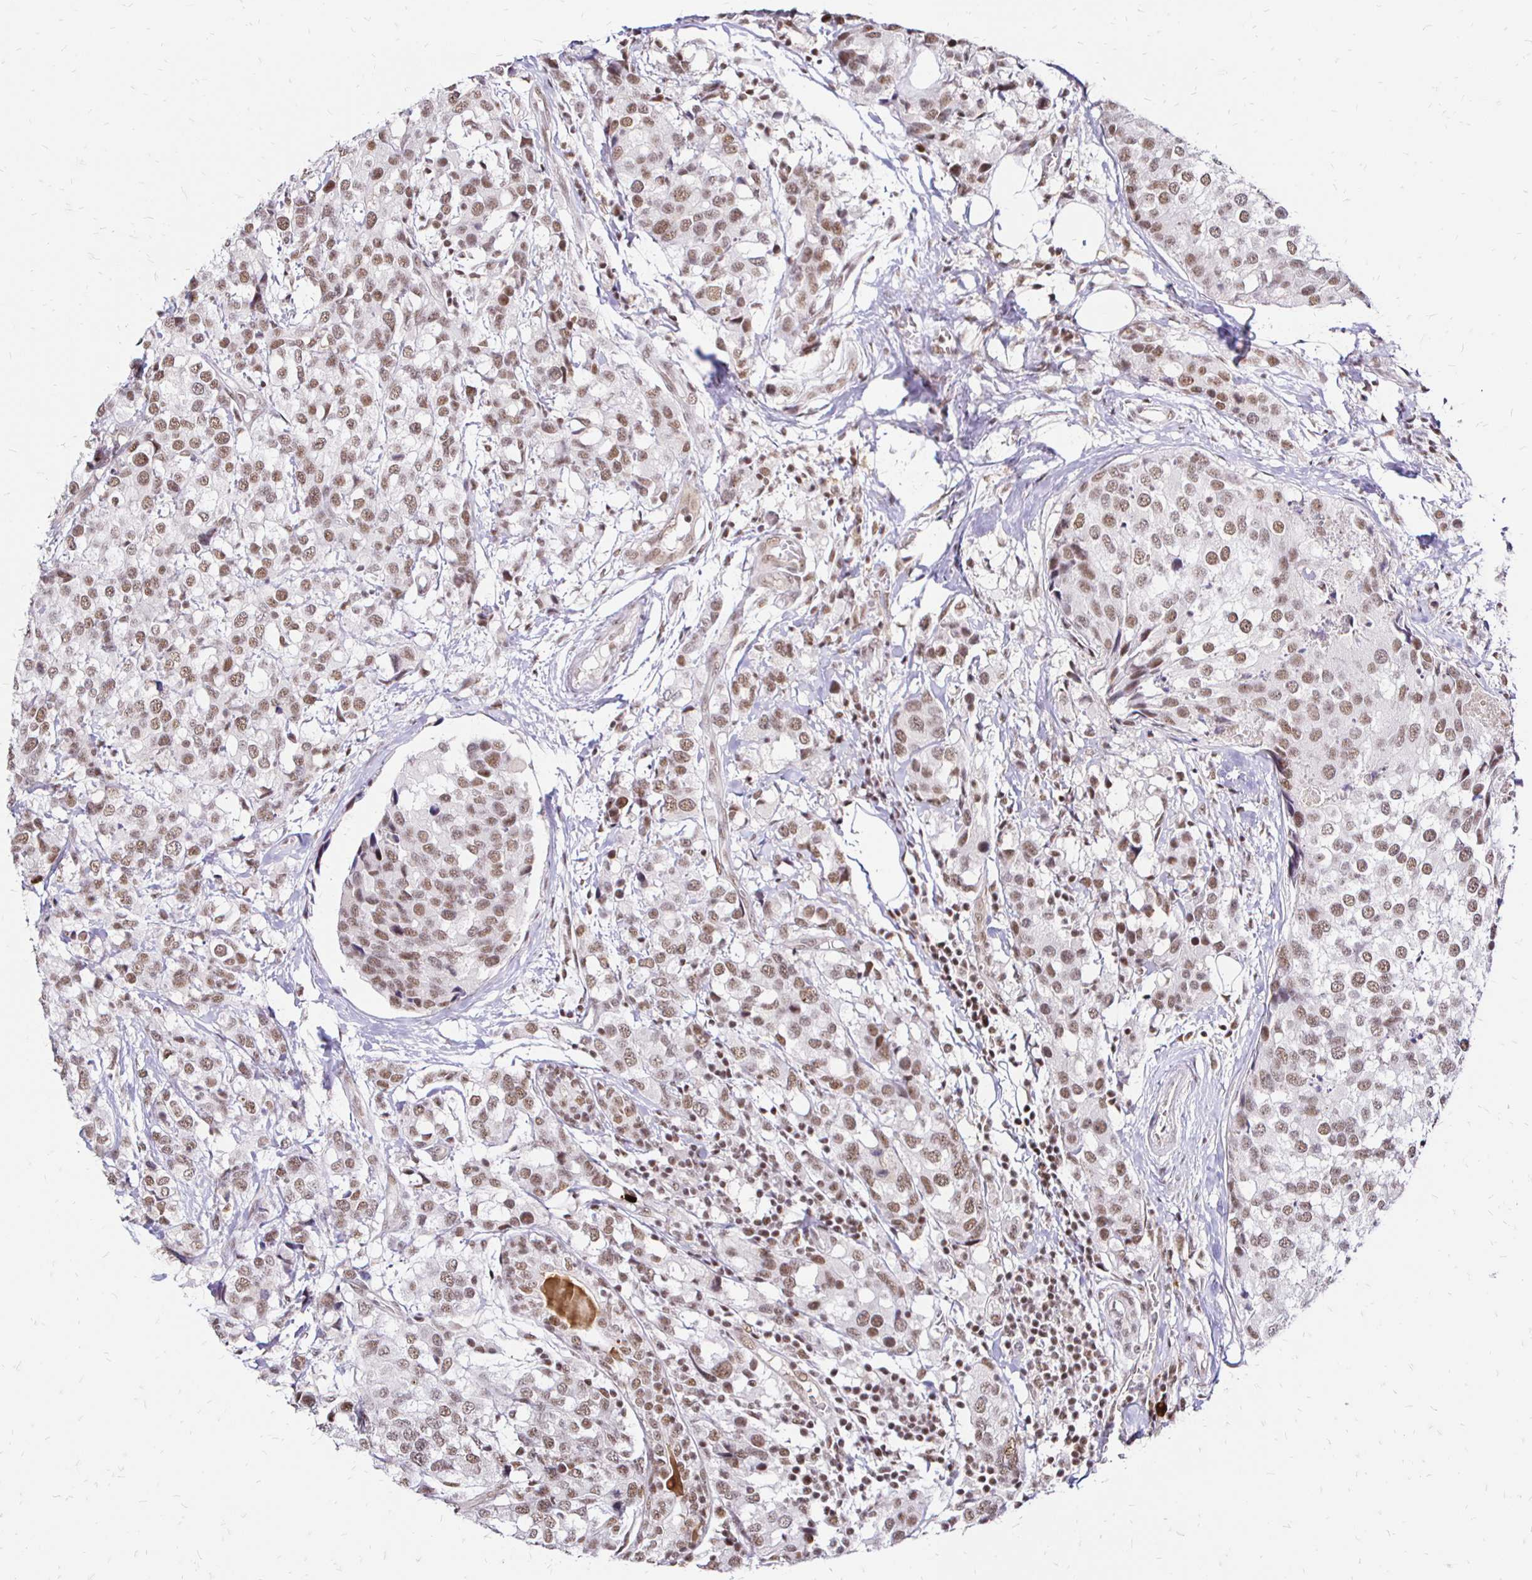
{"staining": {"intensity": "moderate", "quantity": ">75%", "location": "nuclear"}, "tissue": "breast cancer", "cell_type": "Tumor cells", "image_type": "cancer", "snomed": [{"axis": "morphology", "description": "Lobular carcinoma"}, {"axis": "topography", "description": "Breast"}], "caption": "DAB immunohistochemical staining of lobular carcinoma (breast) reveals moderate nuclear protein expression in approximately >75% of tumor cells.", "gene": "SIN3A", "patient": {"sex": "female", "age": 59}}